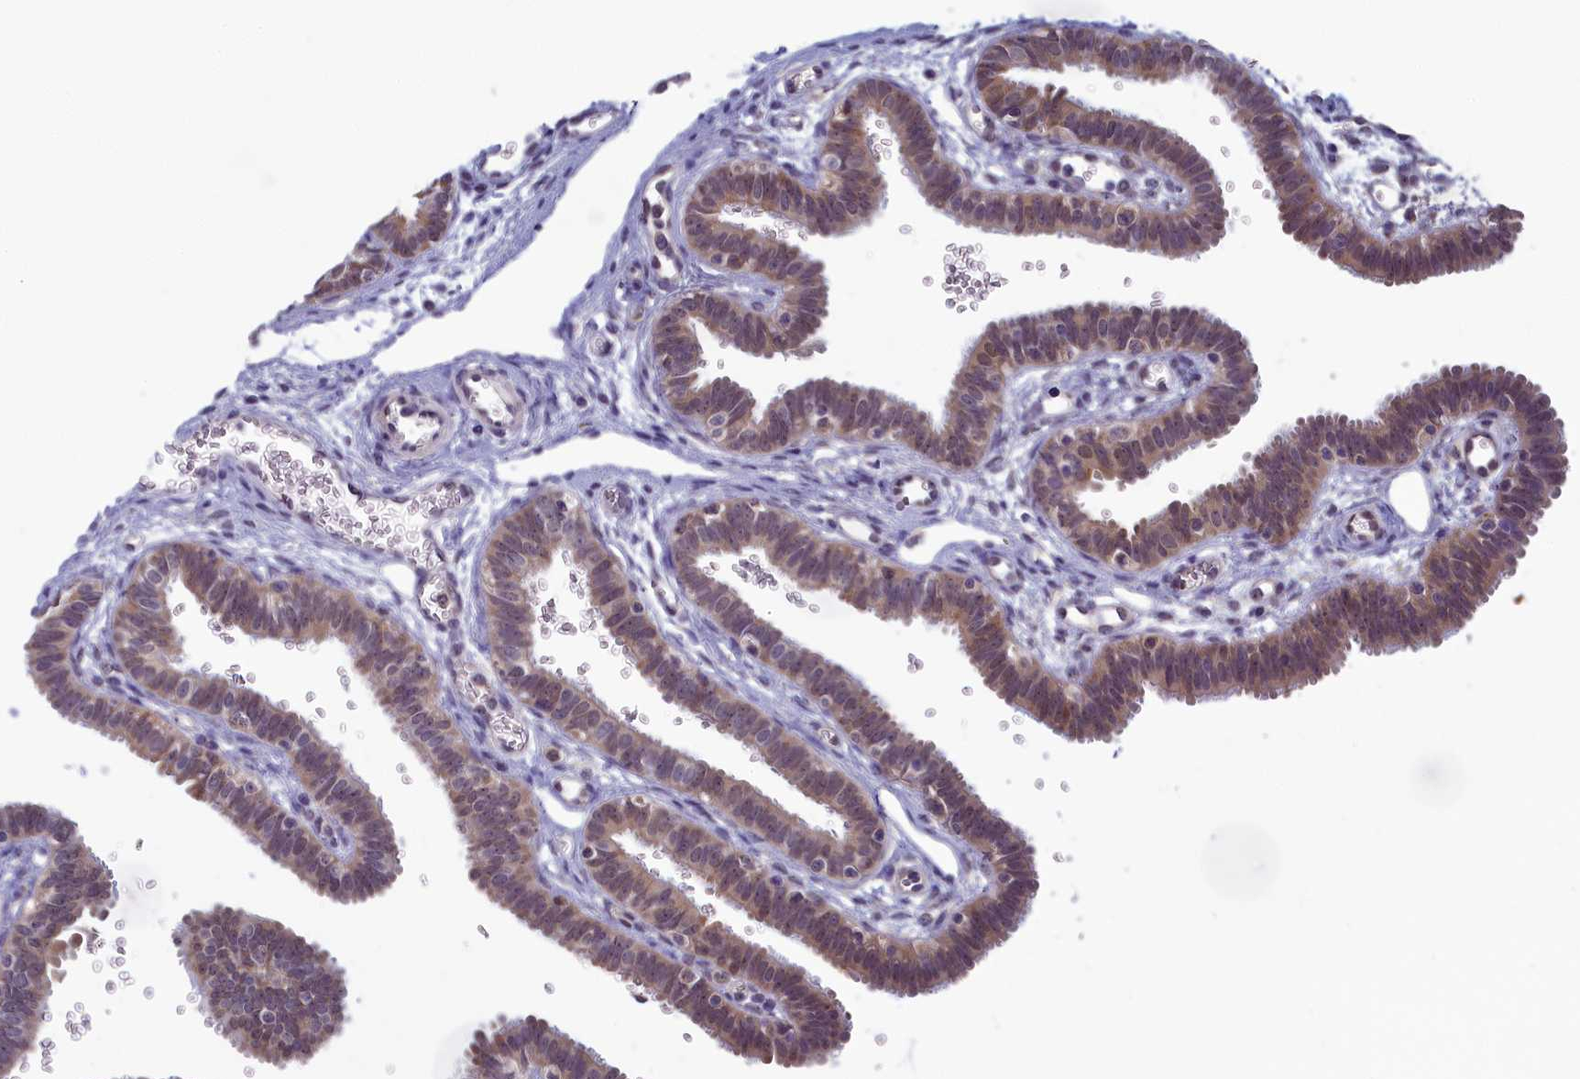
{"staining": {"intensity": "moderate", "quantity": "25%-75%", "location": "cytoplasmic/membranous"}, "tissue": "fallopian tube", "cell_type": "Glandular cells", "image_type": "normal", "snomed": [{"axis": "morphology", "description": "Normal tissue, NOS"}, {"axis": "topography", "description": "Fallopian tube"}, {"axis": "topography", "description": "Placenta"}], "caption": "High-magnification brightfield microscopy of unremarkable fallopian tube stained with DAB (brown) and counterstained with hematoxylin (blue). glandular cells exhibit moderate cytoplasmic/membranous positivity is seen in about25%-75% of cells.", "gene": "MRI1", "patient": {"sex": "female", "age": 32}}